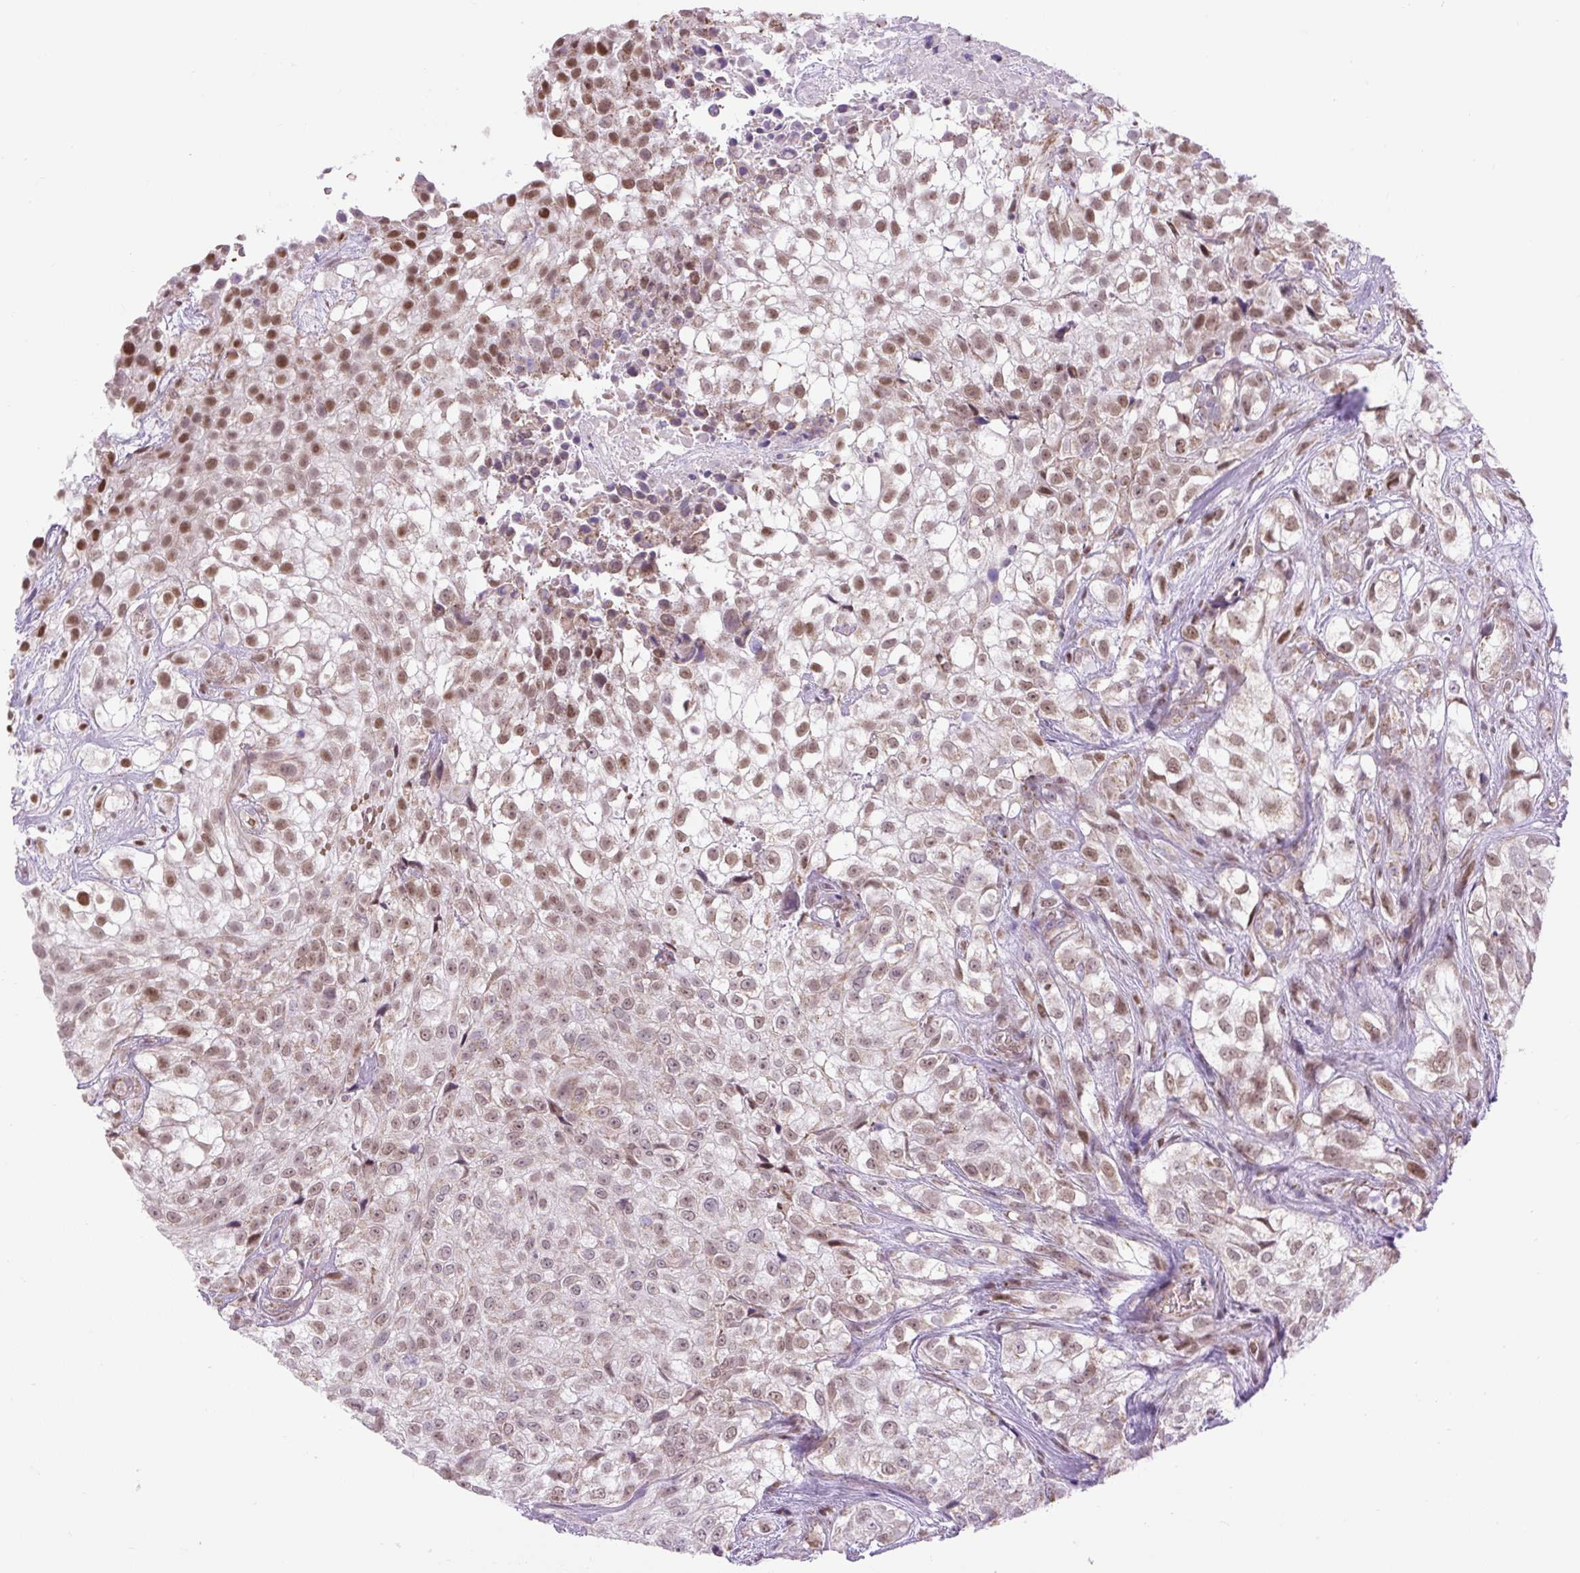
{"staining": {"intensity": "moderate", "quantity": "25%-75%", "location": "nuclear"}, "tissue": "urothelial cancer", "cell_type": "Tumor cells", "image_type": "cancer", "snomed": [{"axis": "morphology", "description": "Urothelial carcinoma, High grade"}, {"axis": "topography", "description": "Urinary bladder"}], "caption": "A micrograph of human urothelial carcinoma (high-grade) stained for a protein reveals moderate nuclear brown staining in tumor cells.", "gene": "SCO2", "patient": {"sex": "male", "age": 56}}